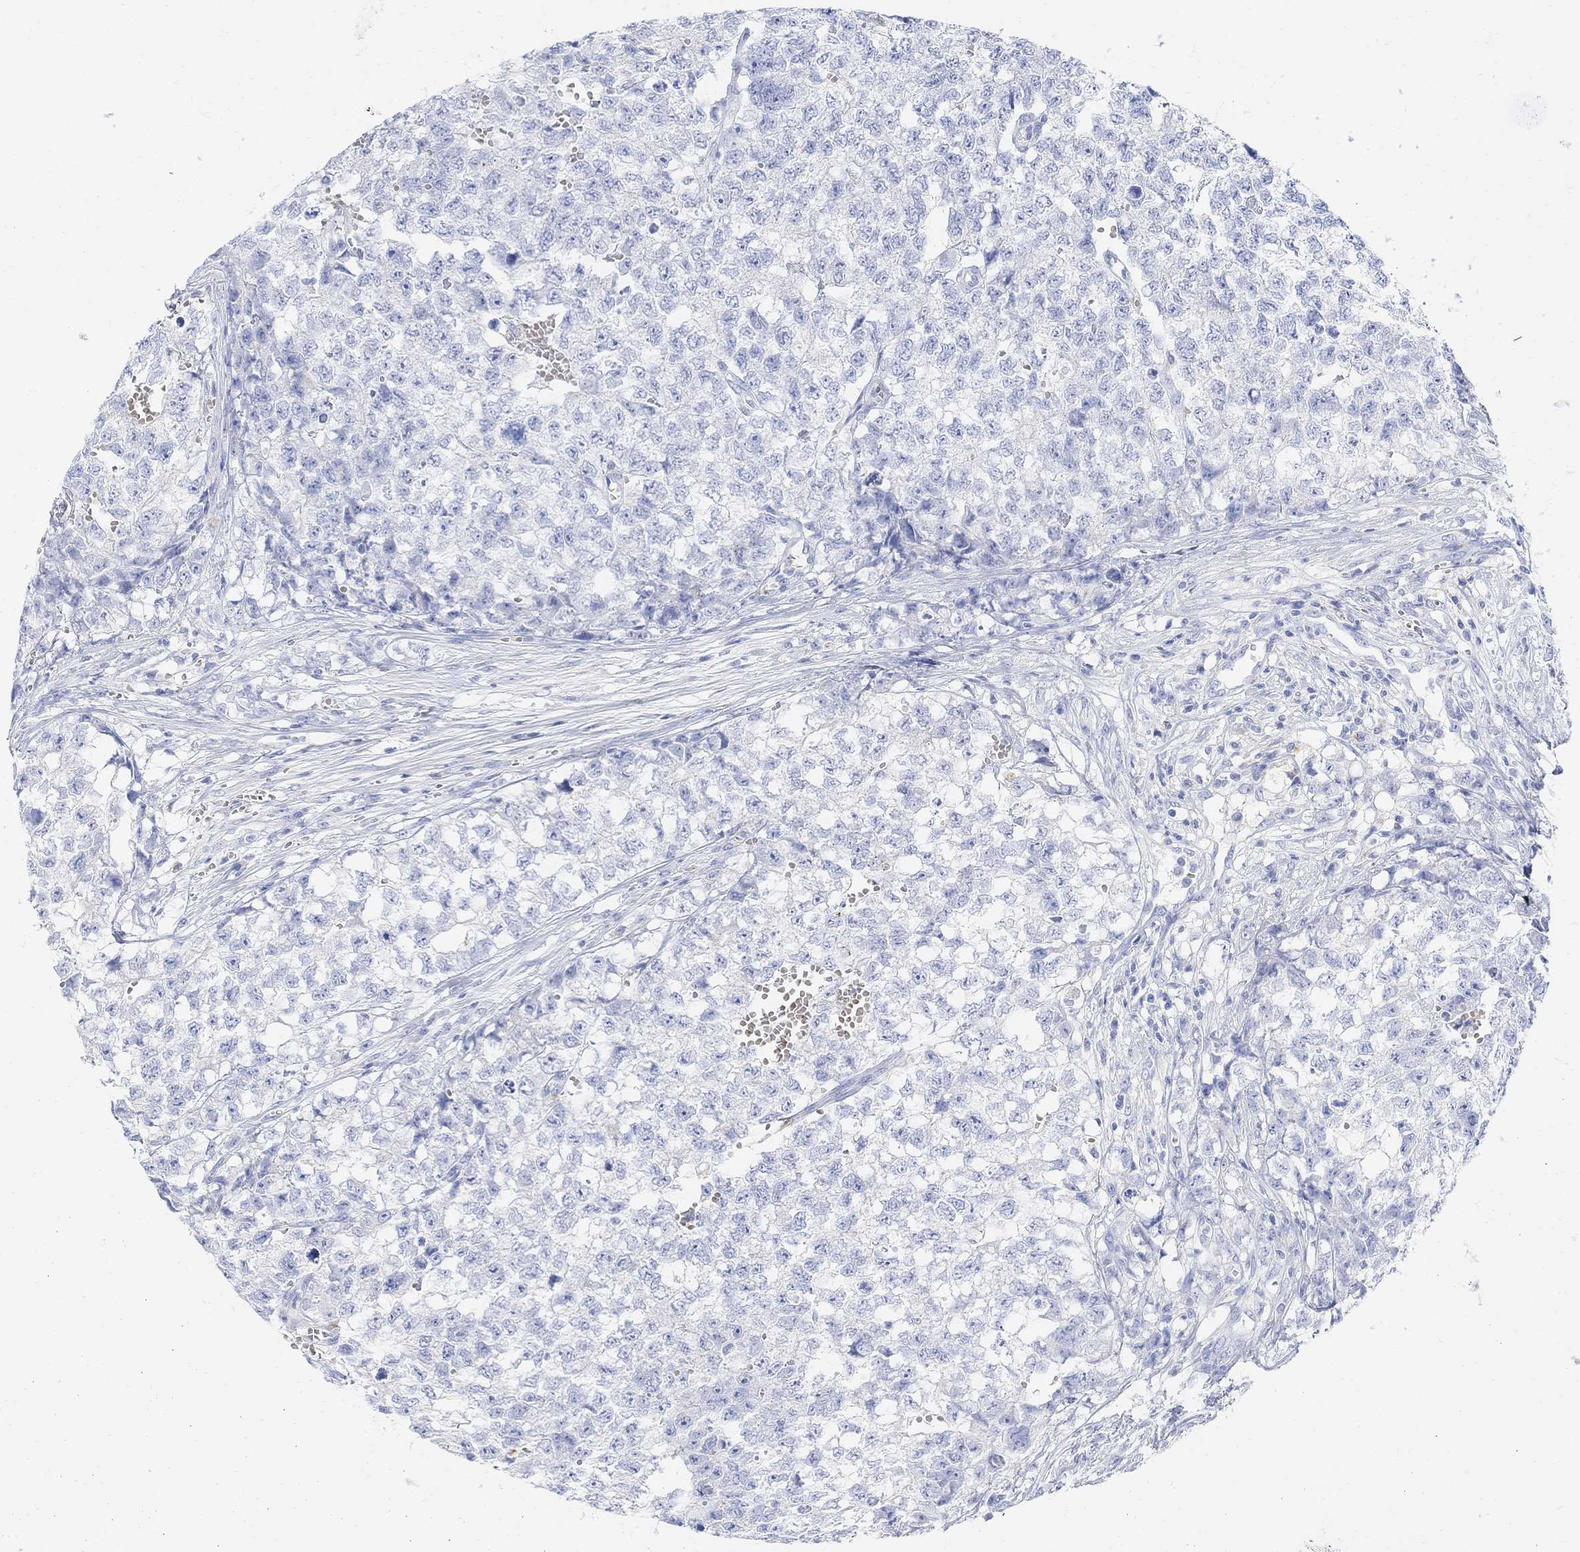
{"staining": {"intensity": "negative", "quantity": "none", "location": "none"}, "tissue": "testis cancer", "cell_type": "Tumor cells", "image_type": "cancer", "snomed": [{"axis": "morphology", "description": "Seminoma, NOS"}, {"axis": "morphology", "description": "Carcinoma, Embryonal, NOS"}, {"axis": "topography", "description": "Testis"}], "caption": "This is an immunohistochemistry micrograph of testis cancer (embryonal carcinoma). There is no staining in tumor cells.", "gene": "RETNLB", "patient": {"sex": "male", "age": 22}}